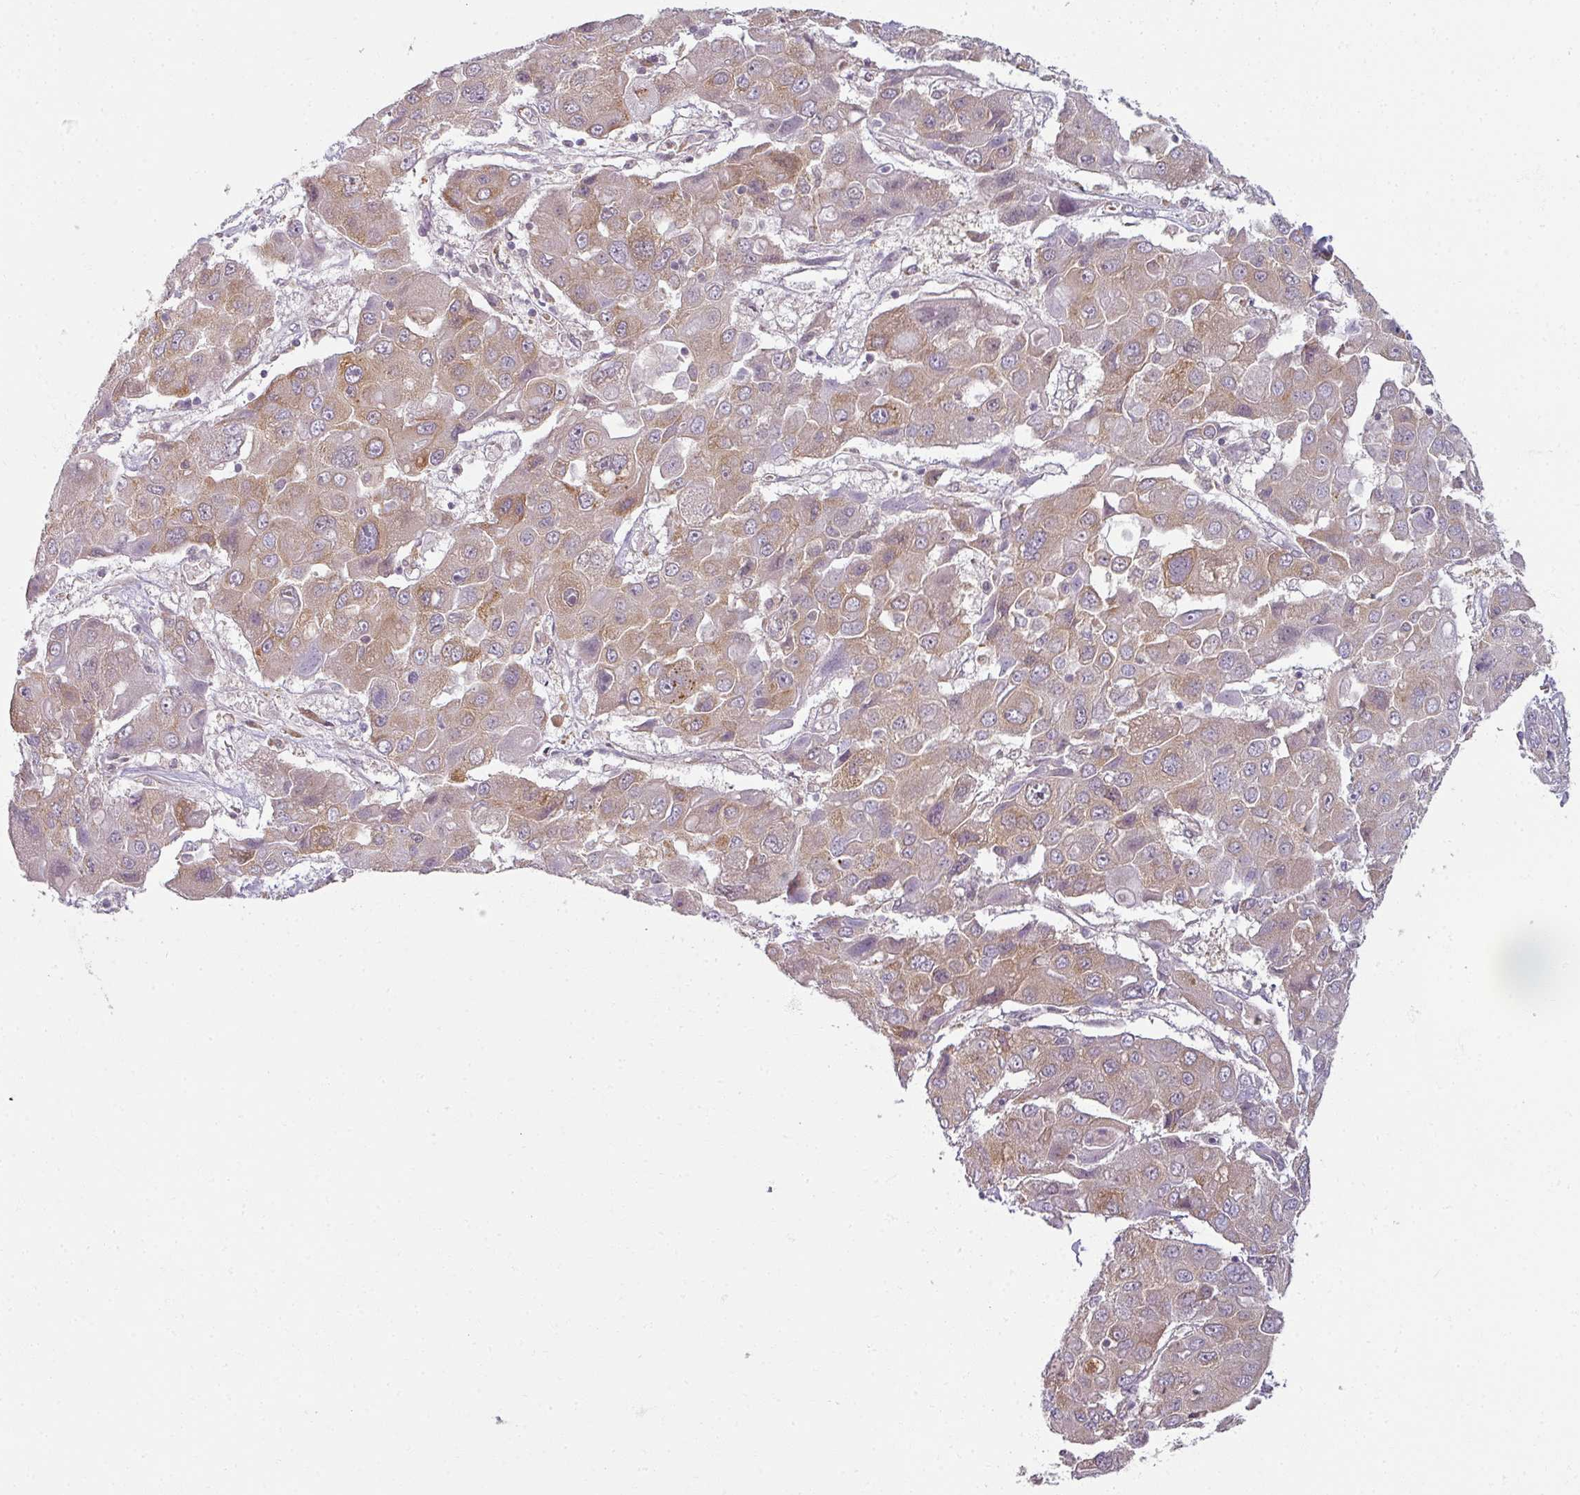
{"staining": {"intensity": "weak", "quantity": "25%-75%", "location": "cytoplasmic/membranous"}, "tissue": "liver cancer", "cell_type": "Tumor cells", "image_type": "cancer", "snomed": [{"axis": "morphology", "description": "Cholangiocarcinoma"}, {"axis": "topography", "description": "Liver"}], "caption": "Liver cancer stained for a protein (brown) exhibits weak cytoplasmic/membranous positive positivity in approximately 25%-75% of tumor cells.", "gene": "AGPAT4", "patient": {"sex": "male", "age": 67}}